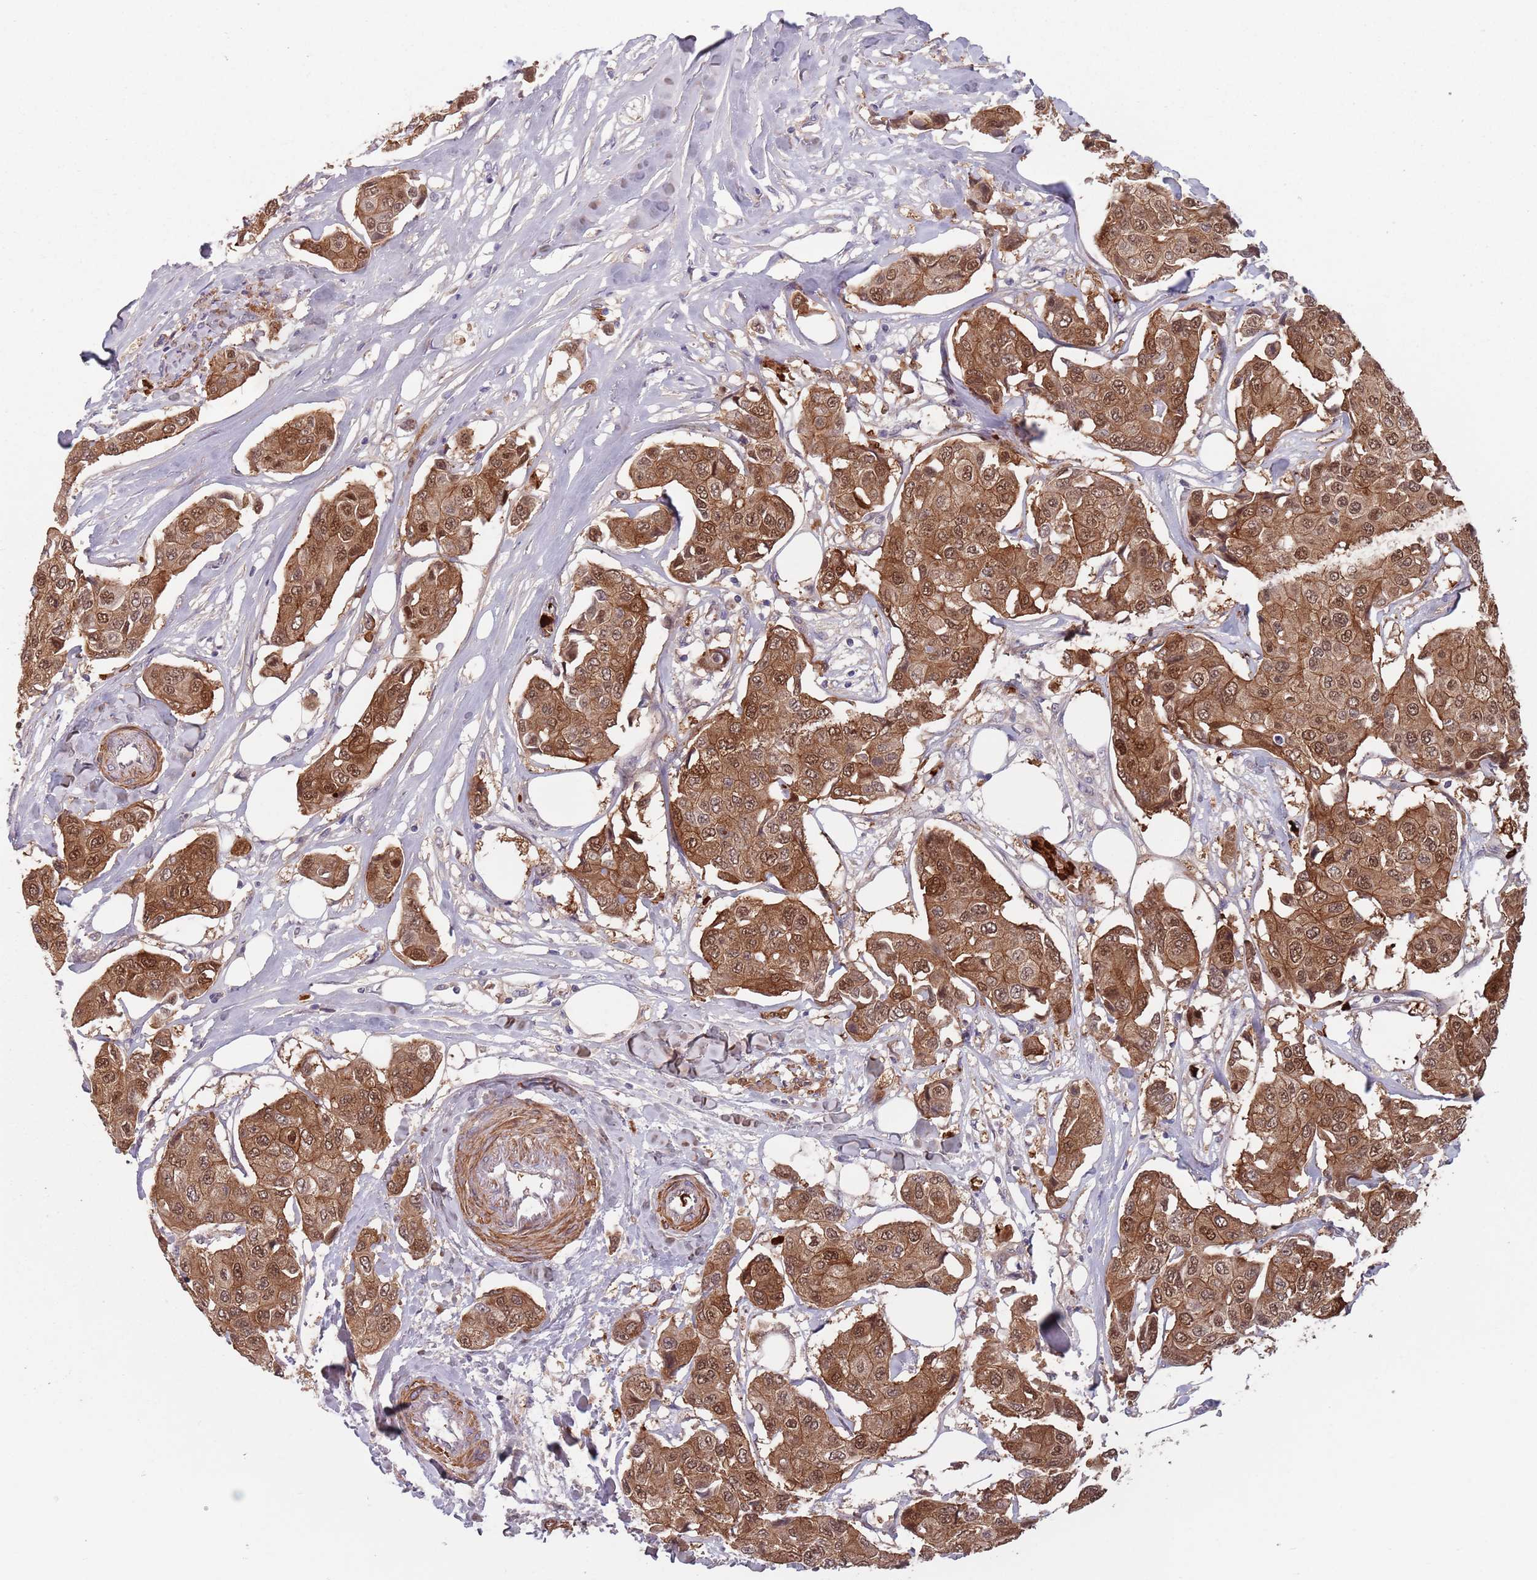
{"staining": {"intensity": "strong", "quantity": ">75%", "location": "cytoplasmic/membranous,nuclear"}, "tissue": "breast cancer", "cell_type": "Tumor cells", "image_type": "cancer", "snomed": [{"axis": "morphology", "description": "Duct carcinoma"}, {"axis": "topography", "description": "Breast"}, {"axis": "topography", "description": "Lymph node"}], "caption": "Brown immunohistochemical staining in human infiltrating ductal carcinoma (breast) reveals strong cytoplasmic/membranous and nuclear expression in approximately >75% of tumor cells.", "gene": "CLNS1A", "patient": {"sex": "female", "age": 80}}